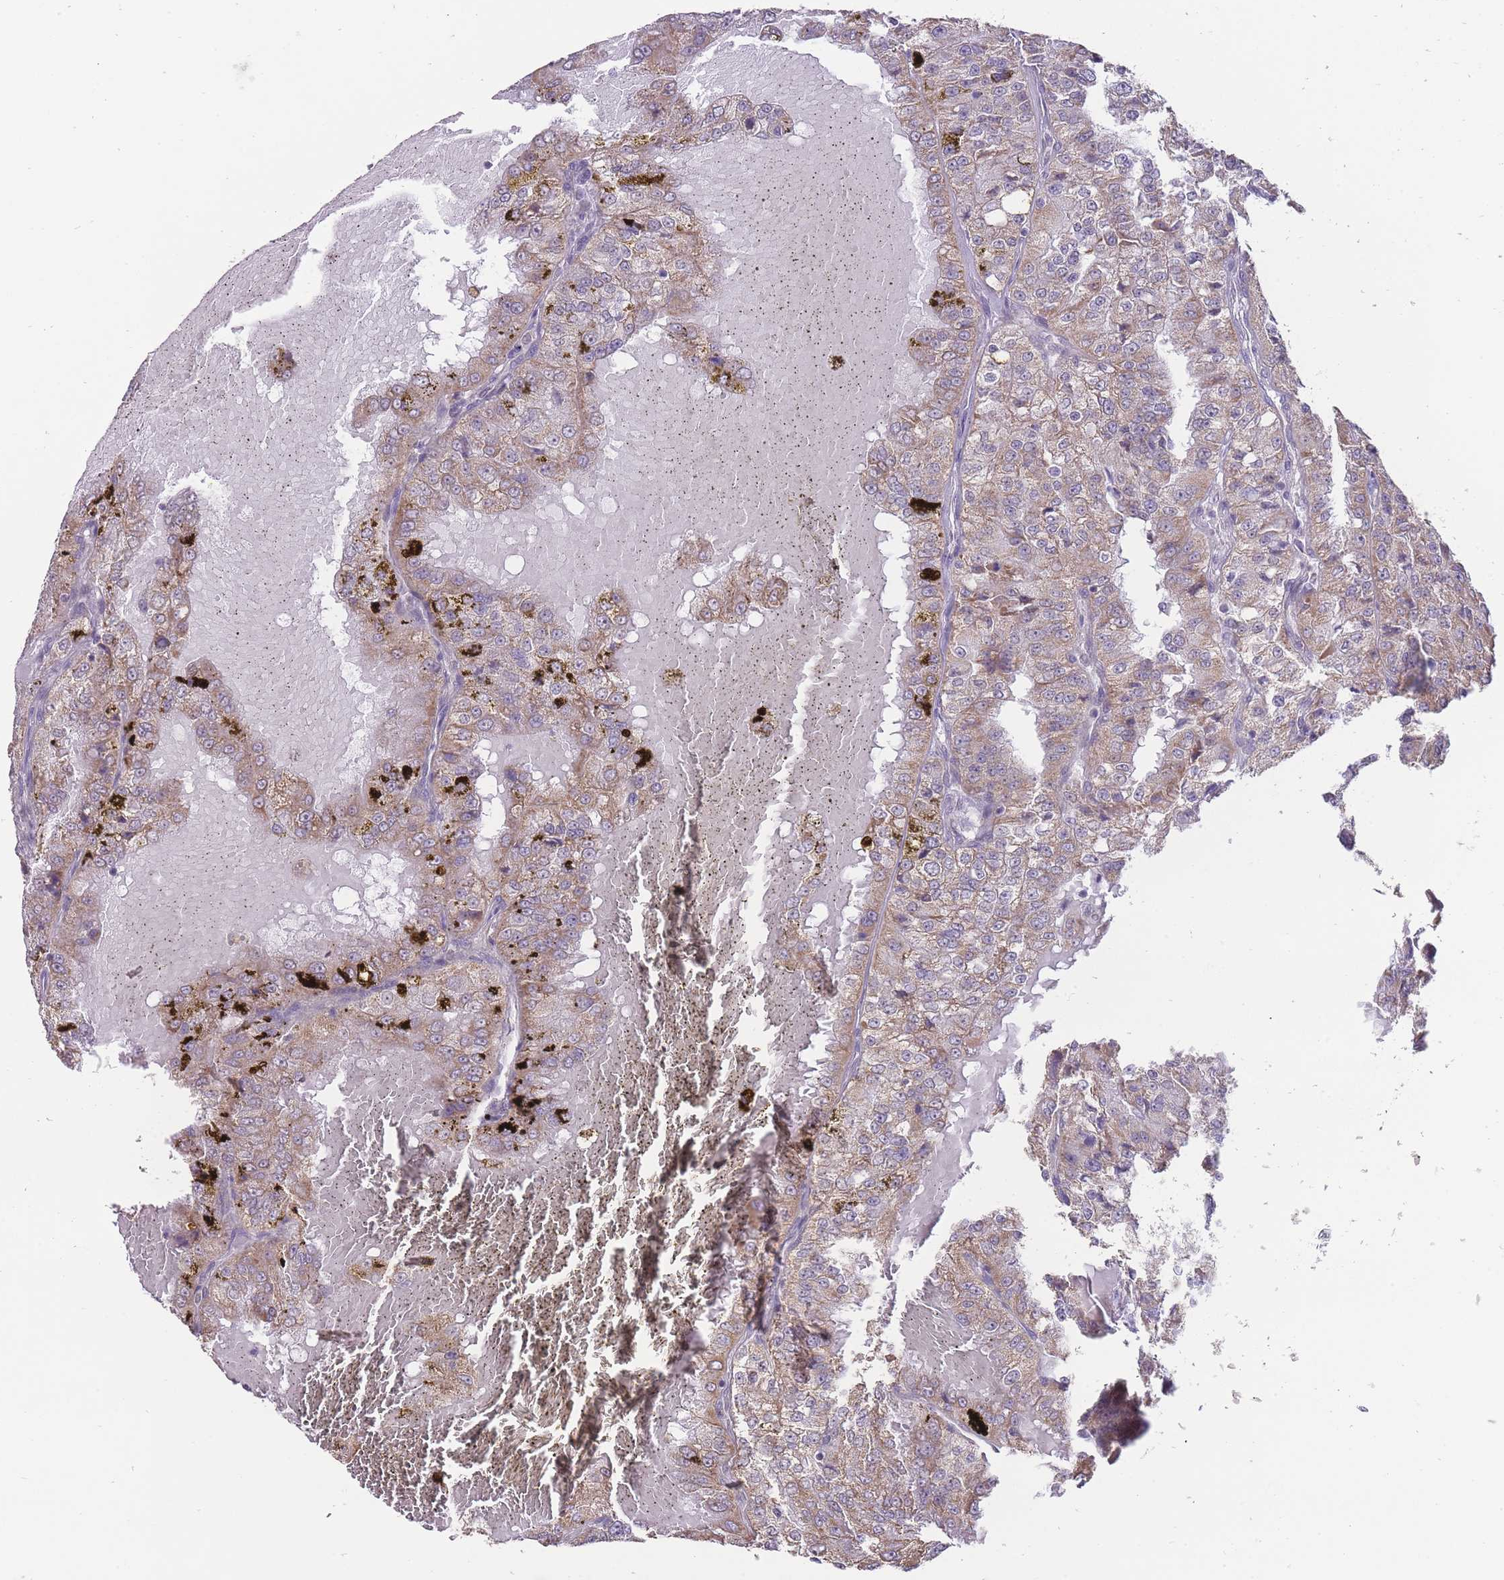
{"staining": {"intensity": "moderate", "quantity": "25%-75%", "location": "cytoplasmic/membranous"}, "tissue": "renal cancer", "cell_type": "Tumor cells", "image_type": "cancer", "snomed": [{"axis": "morphology", "description": "Adenocarcinoma, NOS"}, {"axis": "topography", "description": "Kidney"}], "caption": "A brown stain highlights moderate cytoplasmic/membranous positivity of a protein in adenocarcinoma (renal) tumor cells.", "gene": "NELL1", "patient": {"sex": "female", "age": 63}}